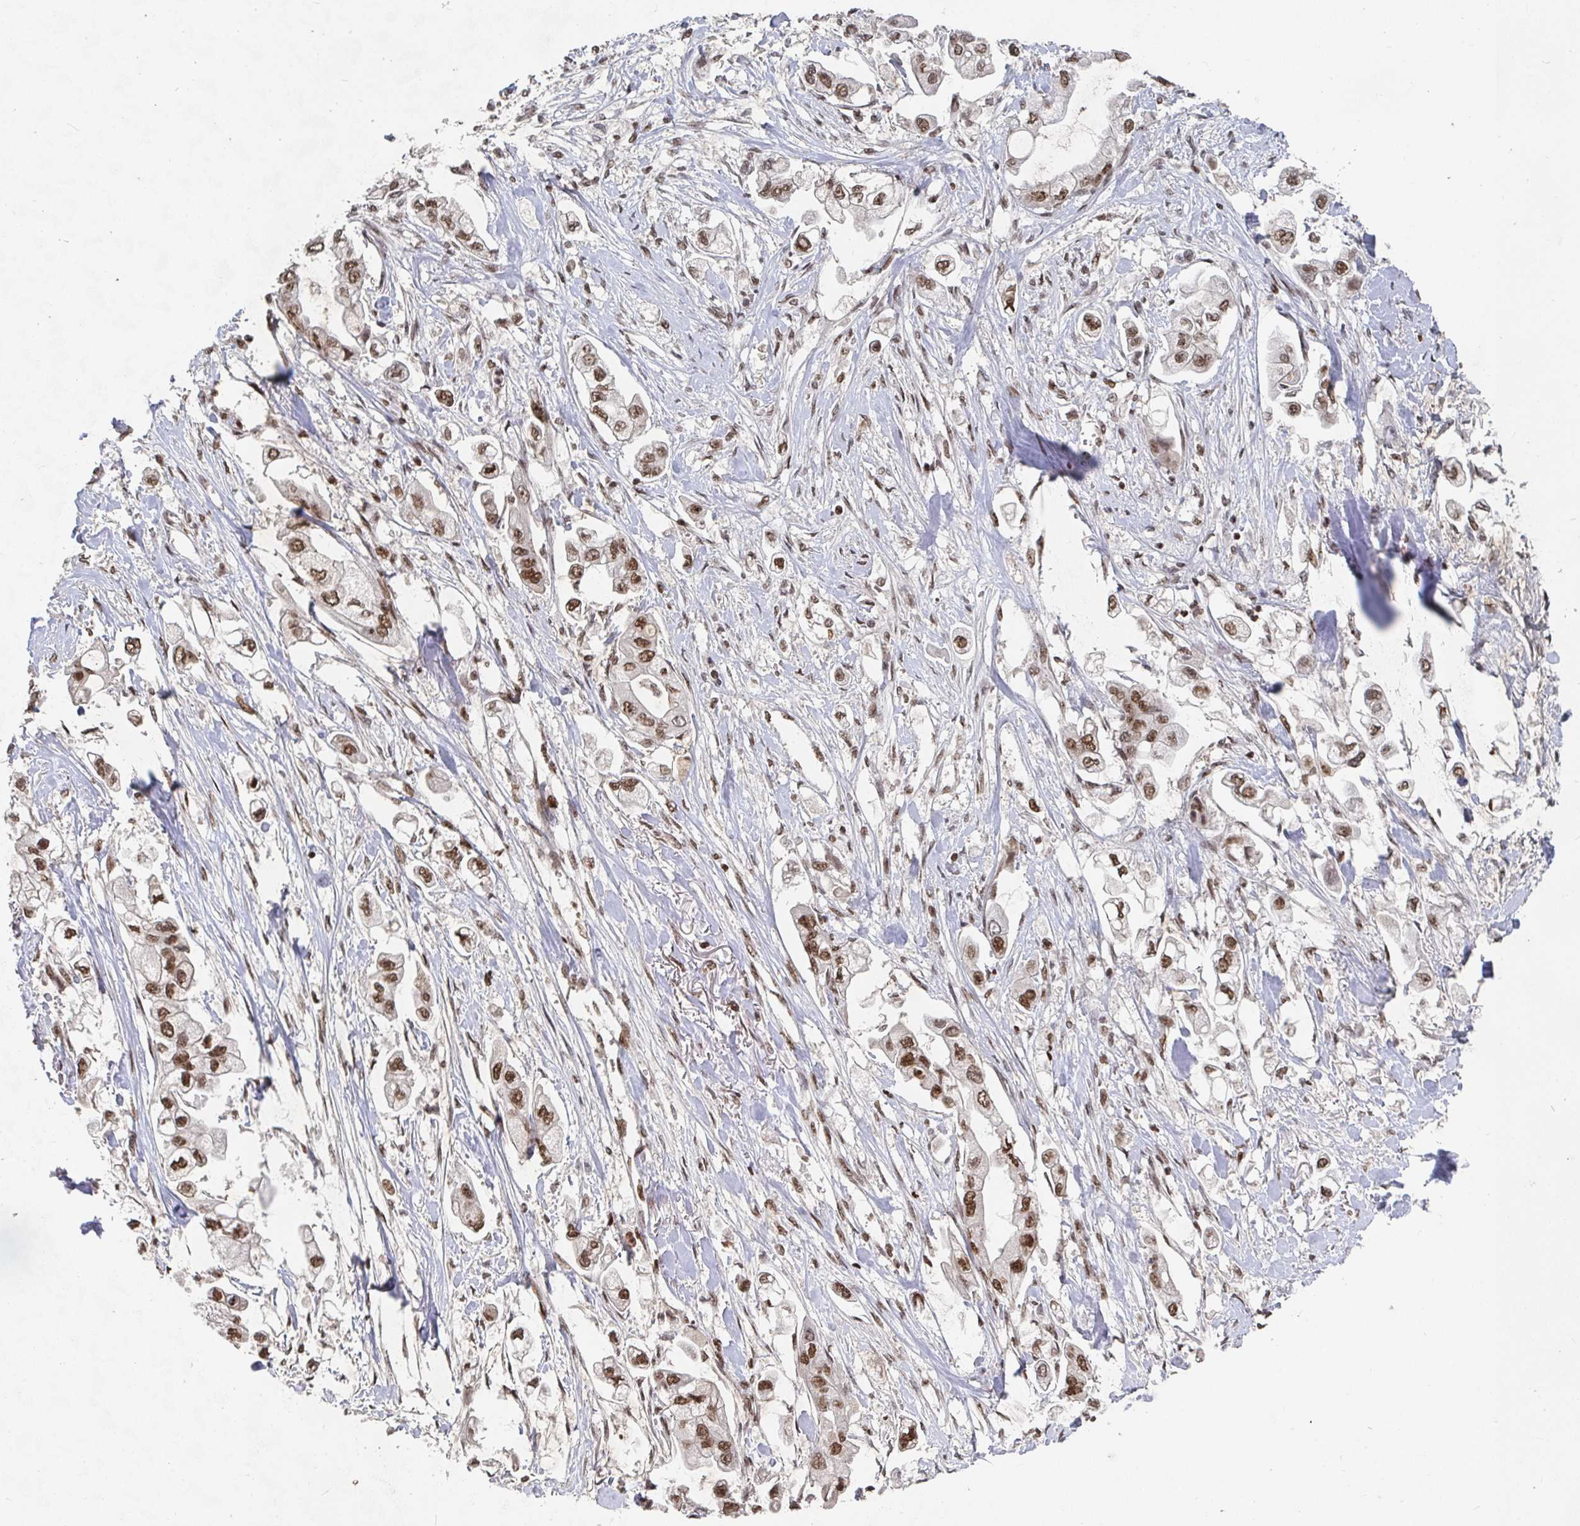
{"staining": {"intensity": "moderate", "quantity": ">75%", "location": "nuclear"}, "tissue": "stomach cancer", "cell_type": "Tumor cells", "image_type": "cancer", "snomed": [{"axis": "morphology", "description": "Adenocarcinoma, NOS"}, {"axis": "topography", "description": "Stomach"}], "caption": "Immunohistochemical staining of human stomach cancer reveals medium levels of moderate nuclear protein positivity in about >75% of tumor cells.", "gene": "ZDHHC12", "patient": {"sex": "male", "age": 62}}